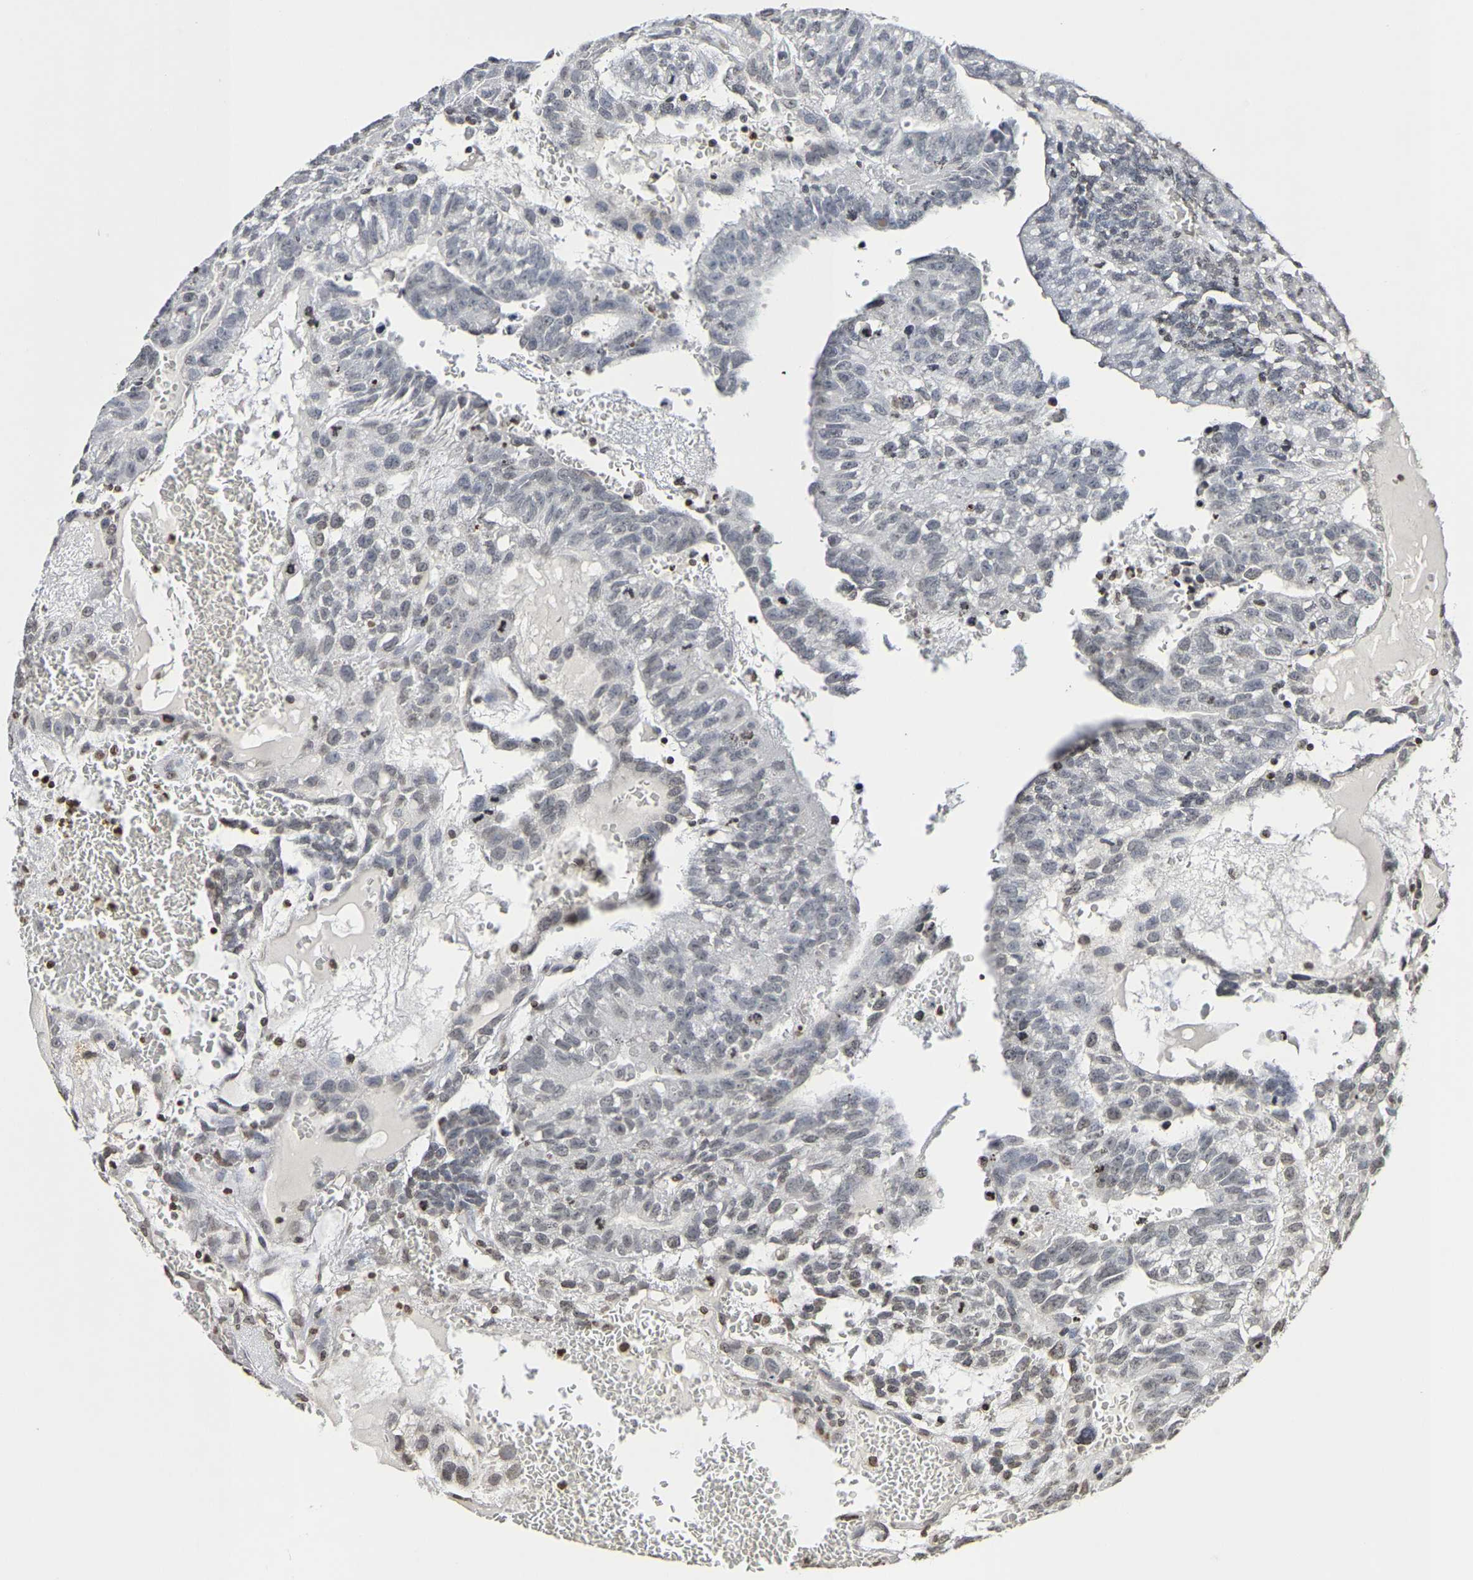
{"staining": {"intensity": "weak", "quantity": "<25%", "location": "nuclear"}, "tissue": "testis cancer", "cell_type": "Tumor cells", "image_type": "cancer", "snomed": [{"axis": "morphology", "description": "Seminoma, NOS"}, {"axis": "morphology", "description": "Carcinoma, Embryonal, NOS"}, {"axis": "topography", "description": "Testis"}], "caption": "Protein analysis of testis cancer shows no significant expression in tumor cells.", "gene": "ATF4", "patient": {"sex": "male", "age": 52}}